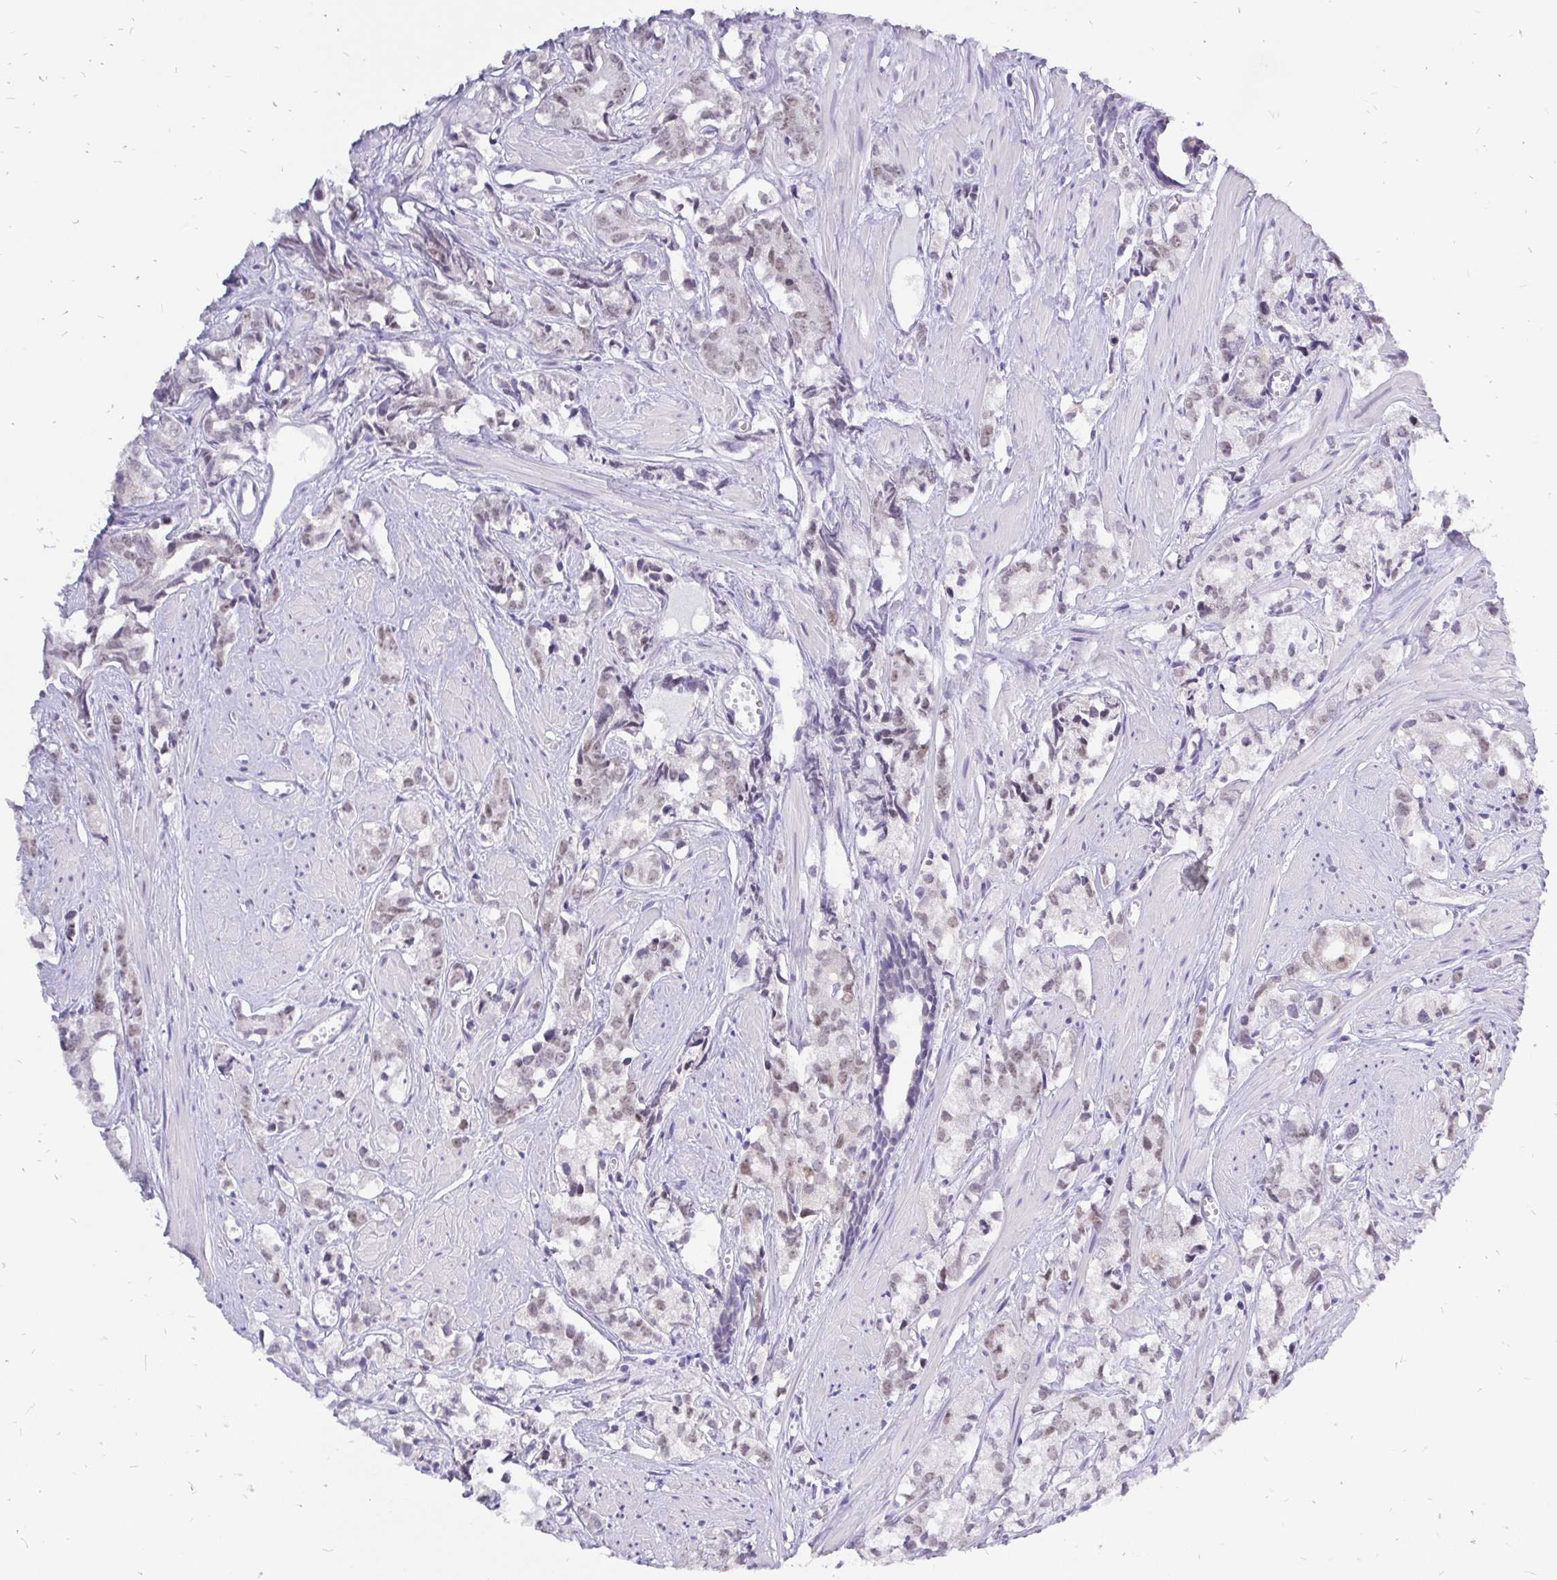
{"staining": {"intensity": "weak", "quantity": ">75%", "location": "nuclear"}, "tissue": "prostate cancer", "cell_type": "Tumor cells", "image_type": "cancer", "snomed": [{"axis": "morphology", "description": "Adenocarcinoma, High grade"}, {"axis": "topography", "description": "Prostate"}], "caption": "An immunohistochemistry micrograph of tumor tissue is shown. Protein staining in brown shows weak nuclear positivity in prostate adenocarcinoma (high-grade) within tumor cells.", "gene": "ZNF860", "patient": {"sex": "male", "age": 58}}